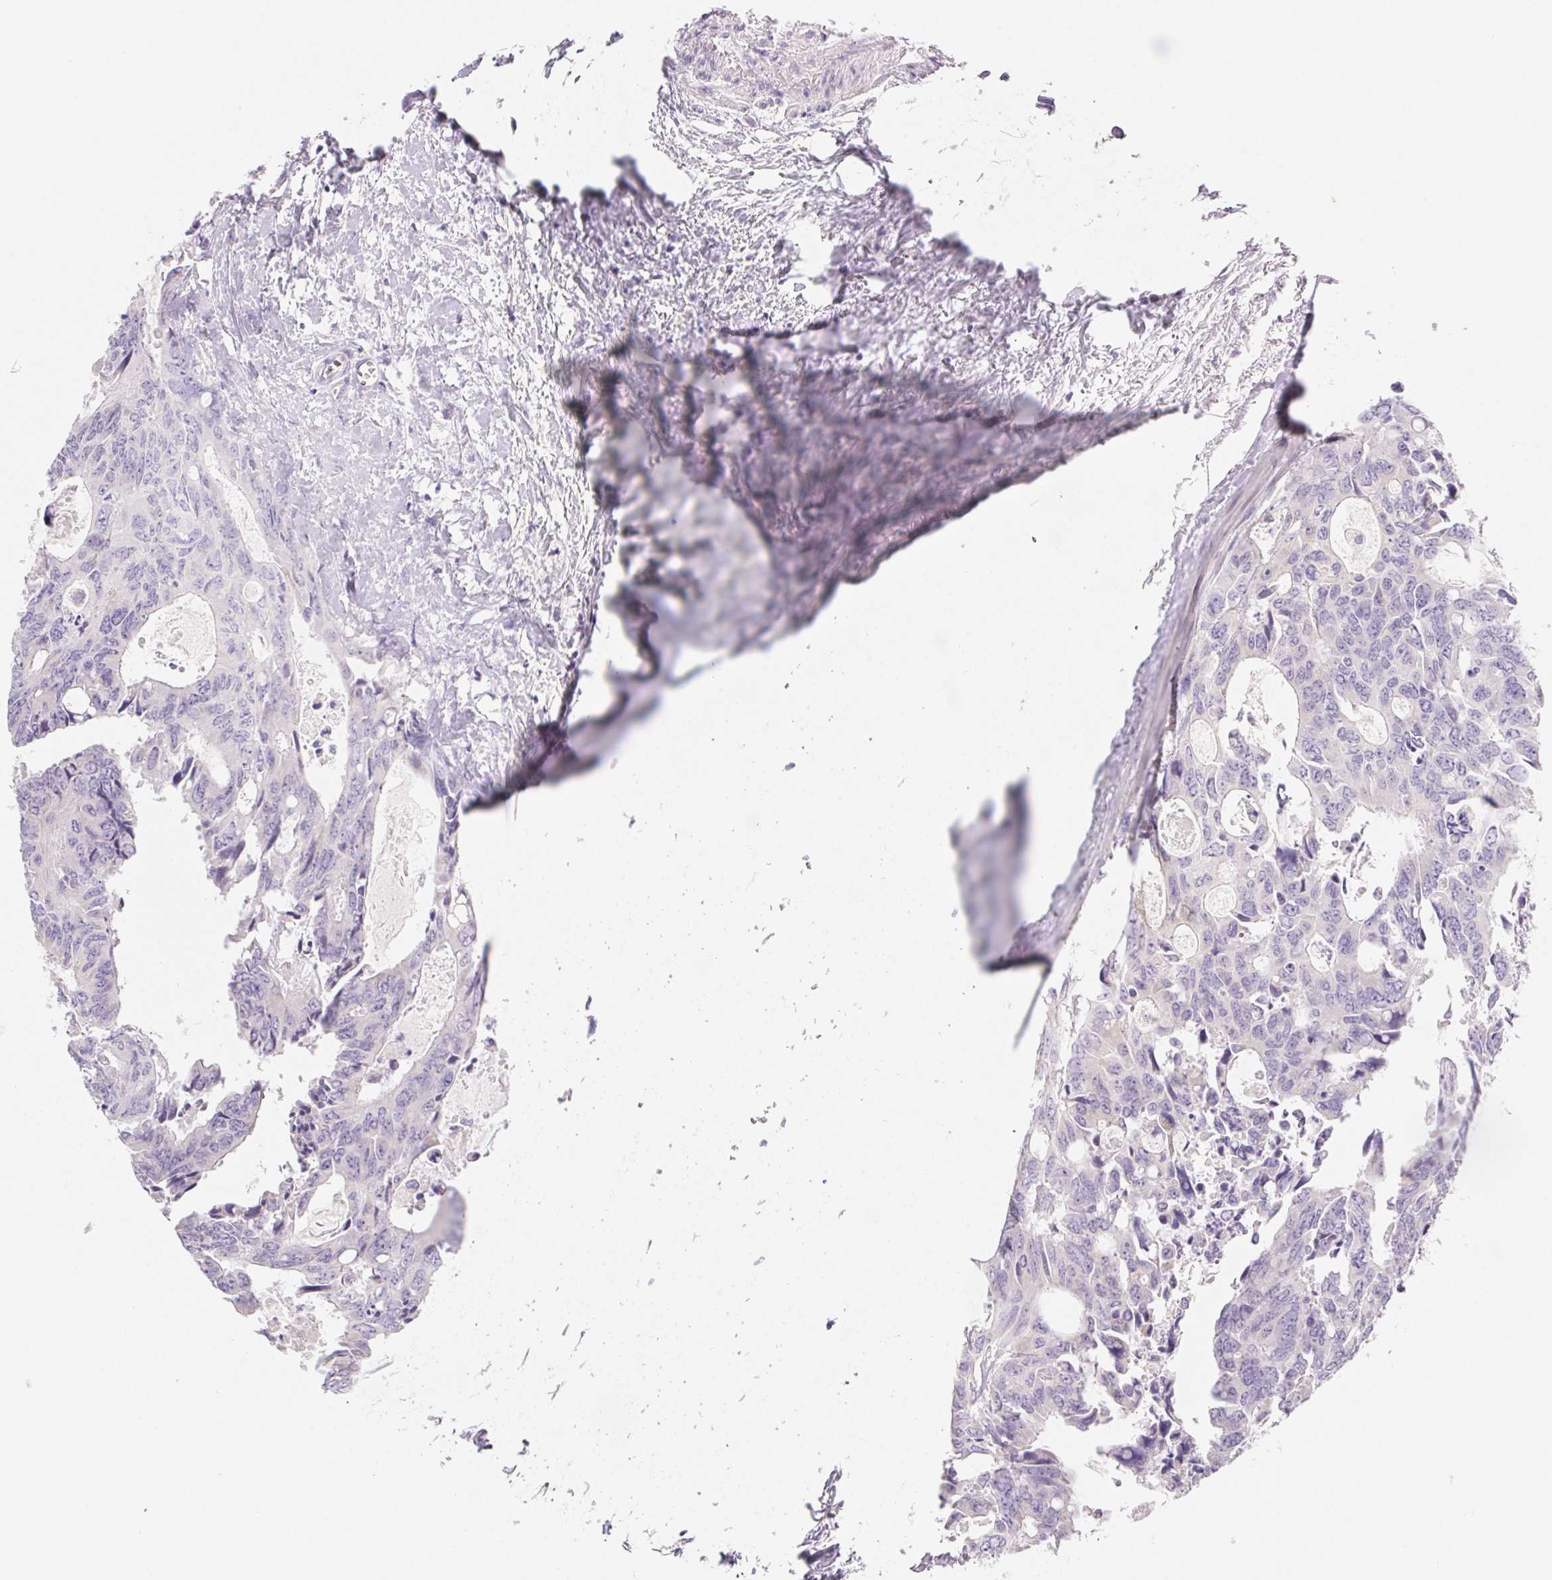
{"staining": {"intensity": "negative", "quantity": "none", "location": "none"}, "tissue": "colorectal cancer", "cell_type": "Tumor cells", "image_type": "cancer", "snomed": [{"axis": "morphology", "description": "Adenocarcinoma, NOS"}, {"axis": "topography", "description": "Rectum"}], "caption": "Photomicrograph shows no protein staining in tumor cells of colorectal cancer tissue.", "gene": "CTNND2", "patient": {"sex": "male", "age": 76}}